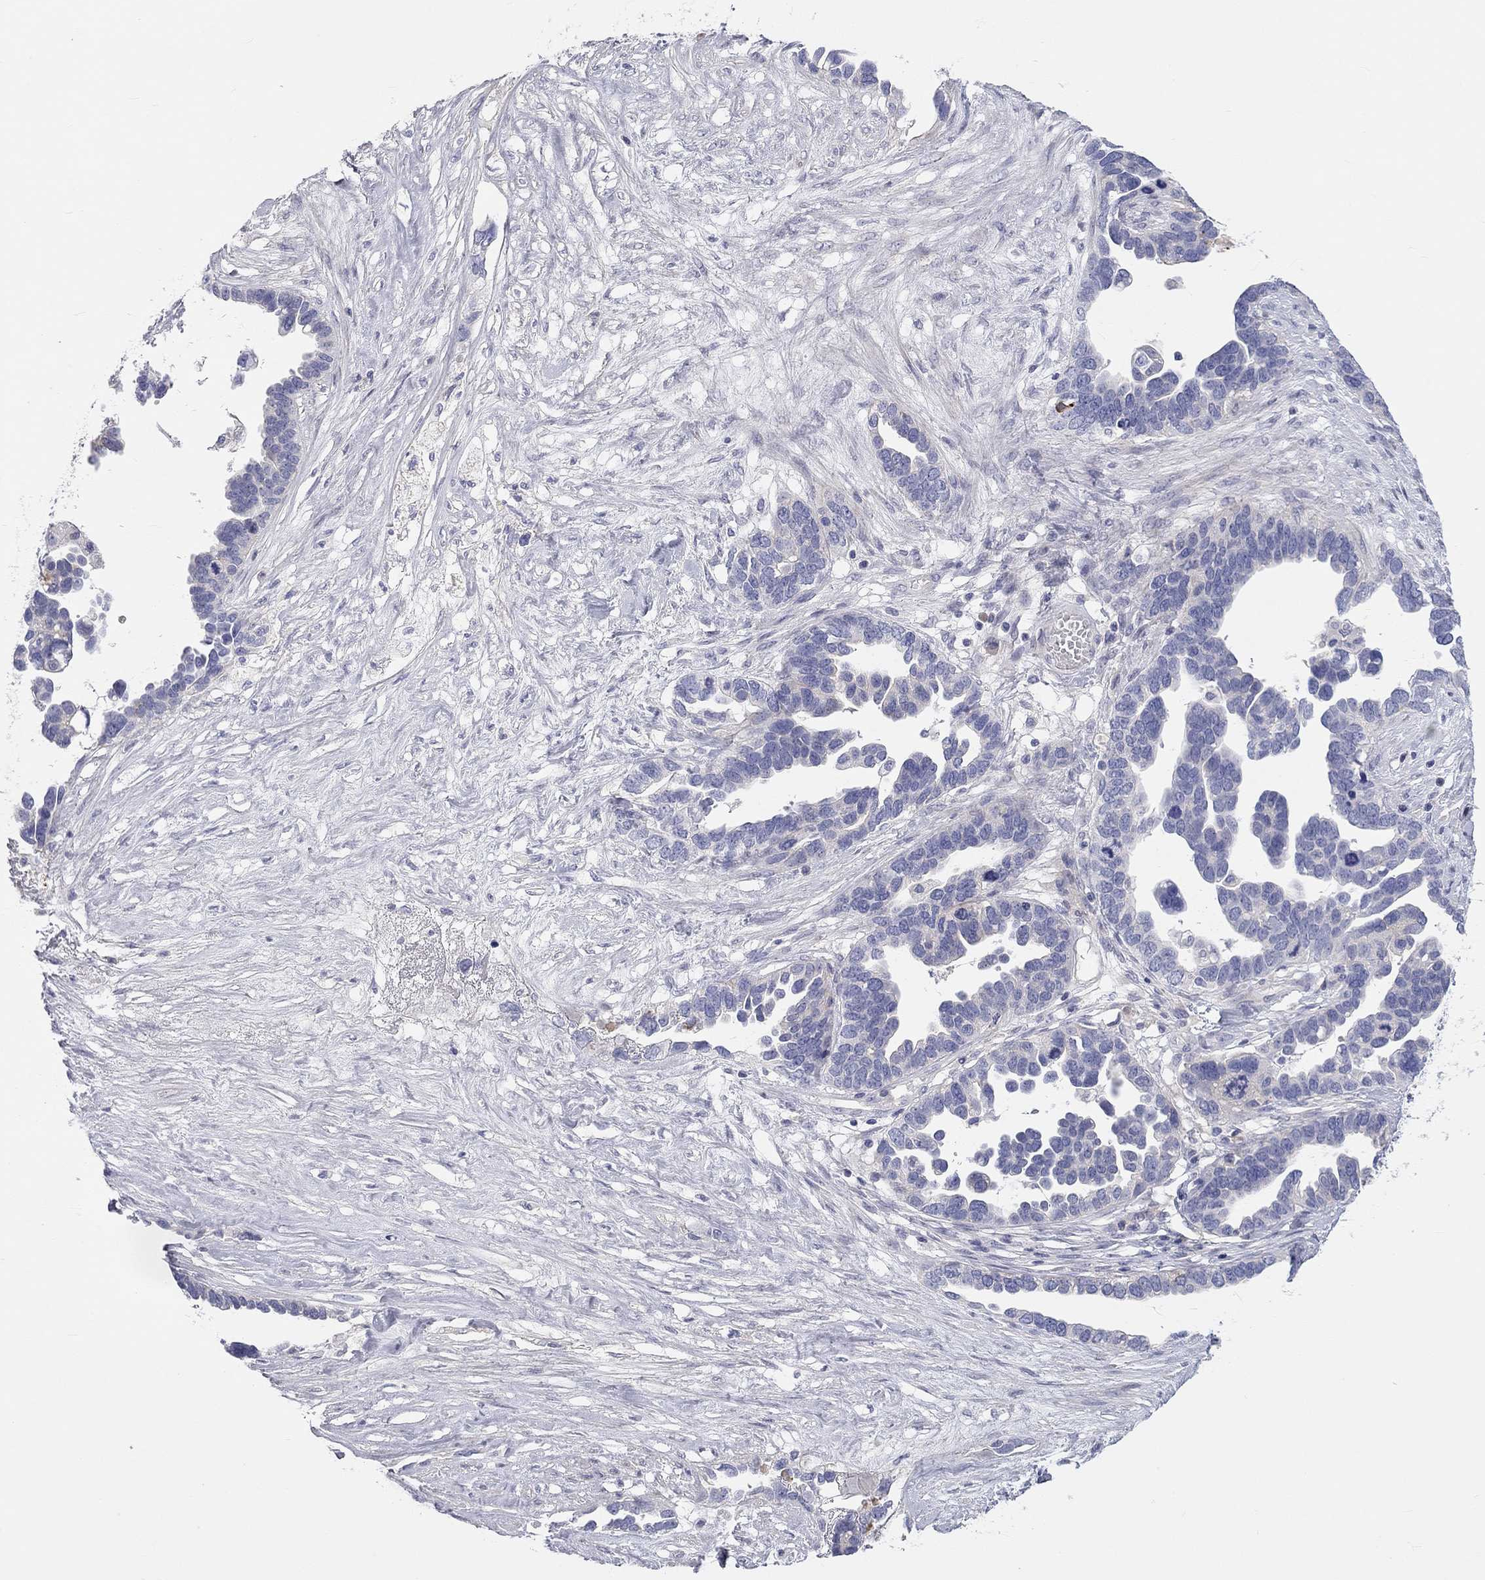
{"staining": {"intensity": "negative", "quantity": "none", "location": "none"}, "tissue": "ovarian cancer", "cell_type": "Tumor cells", "image_type": "cancer", "snomed": [{"axis": "morphology", "description": "Cystadenocarcinoma, serous, NOS"}, {"axis": "topography", "description": "Ovary"}], "caption": "This is an IHC photomicrograph of human ovarian serous cystadenocarcinoma. There is no staining in tumor cells.", "gene": "ST7L", "patient": {"sex": "female", "age": 54}}